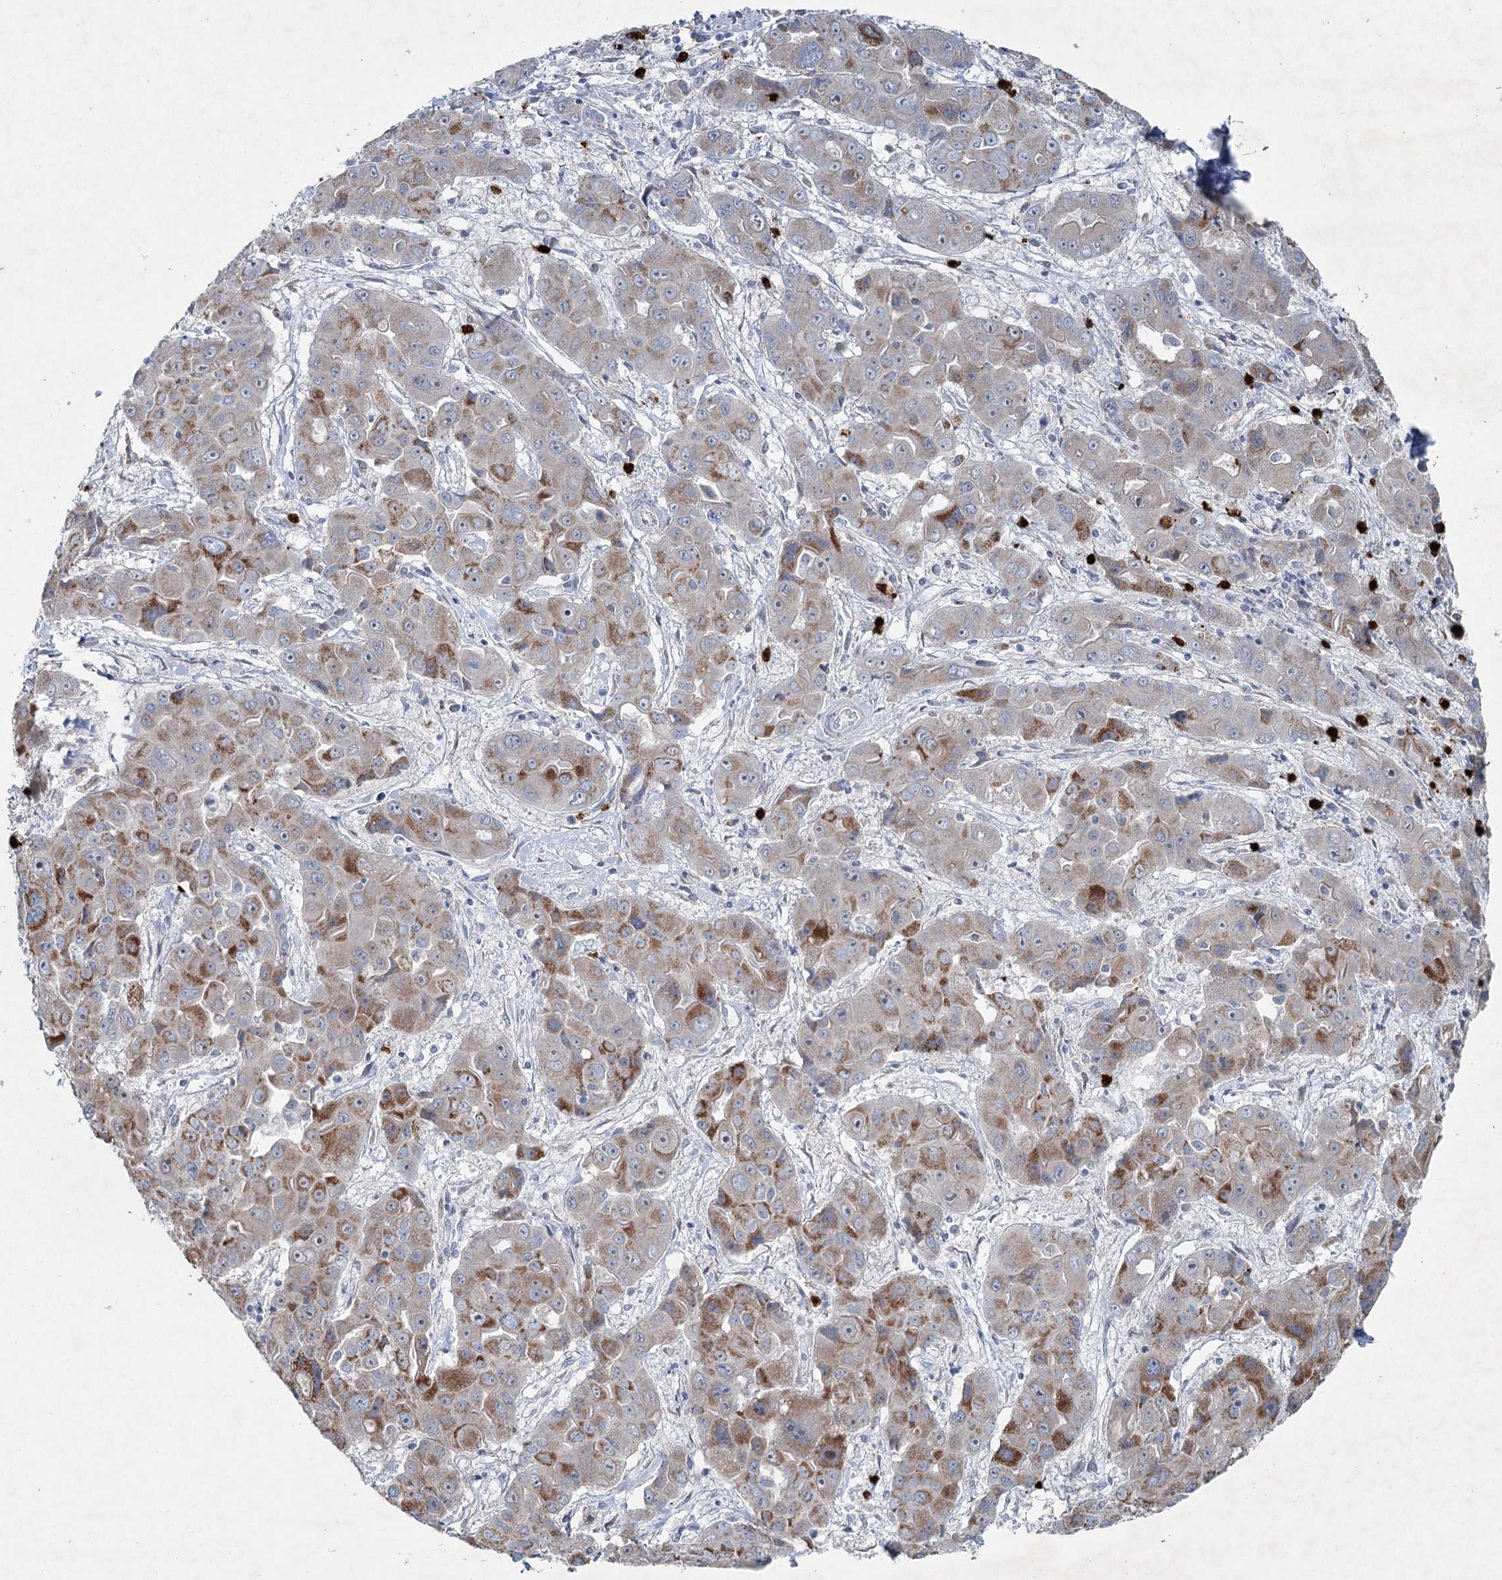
{"staining": {"intensity": "moderate", "quantity": "25%-75%", "location": "cytoplasmic/membranous"}, "tissue": "liver cancer", "cell_type": "Tumor cells", "image_type": "cancer", "snomed": [{"axis": "morphology", "description": "Cholangiocarcinoma"}, {"axis": "topography", "description": "Liver"}], "caption": "The immunohistochemical stain shows moderate cytoplasmic/membranous expression in tumor cells of liver cholangiocarcinoma tissue.", "gene": "PLA2G12A", "patient": {"sex": "male", "age": 67}}